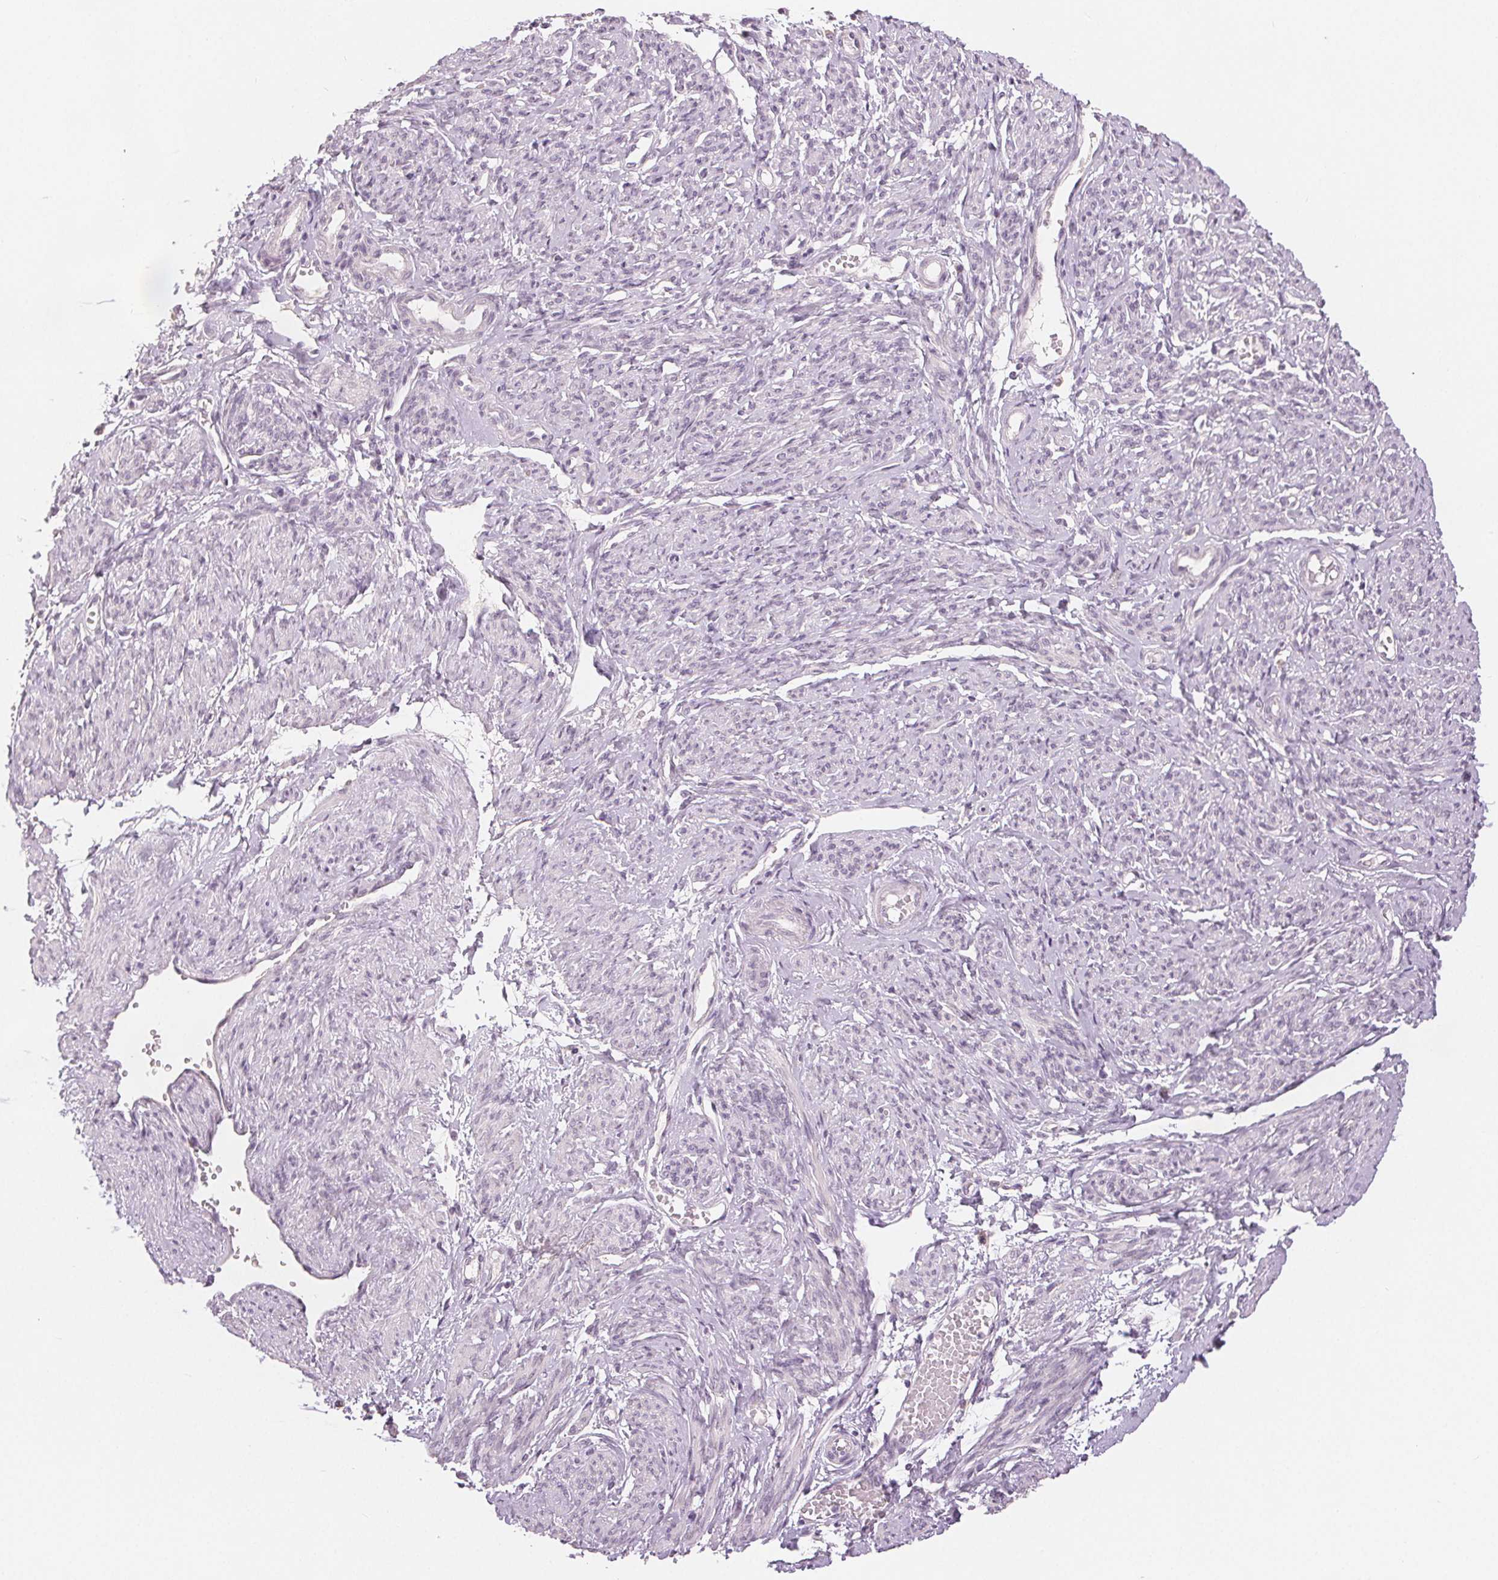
{"staining": {"intensity": "negative", "quantity": "none", "location": "none"}, "tissue": "smooth muscle", "cell_type": "Smooth muscle cells", "image_type": "normal", "snomed": [{"axis": "morphology", "description": "Normal tissue, NOS"}, {"axis": "topography", "description": "Smooth muscle"}], "caption": "An immunohistochemistry micrograph of unremarkable smooth muscle is shown. There is no staining in smooth muscle cells of smooth muscle.", "gene": "SLC27A5", "patient": {"sex": "female", "age": 65}}